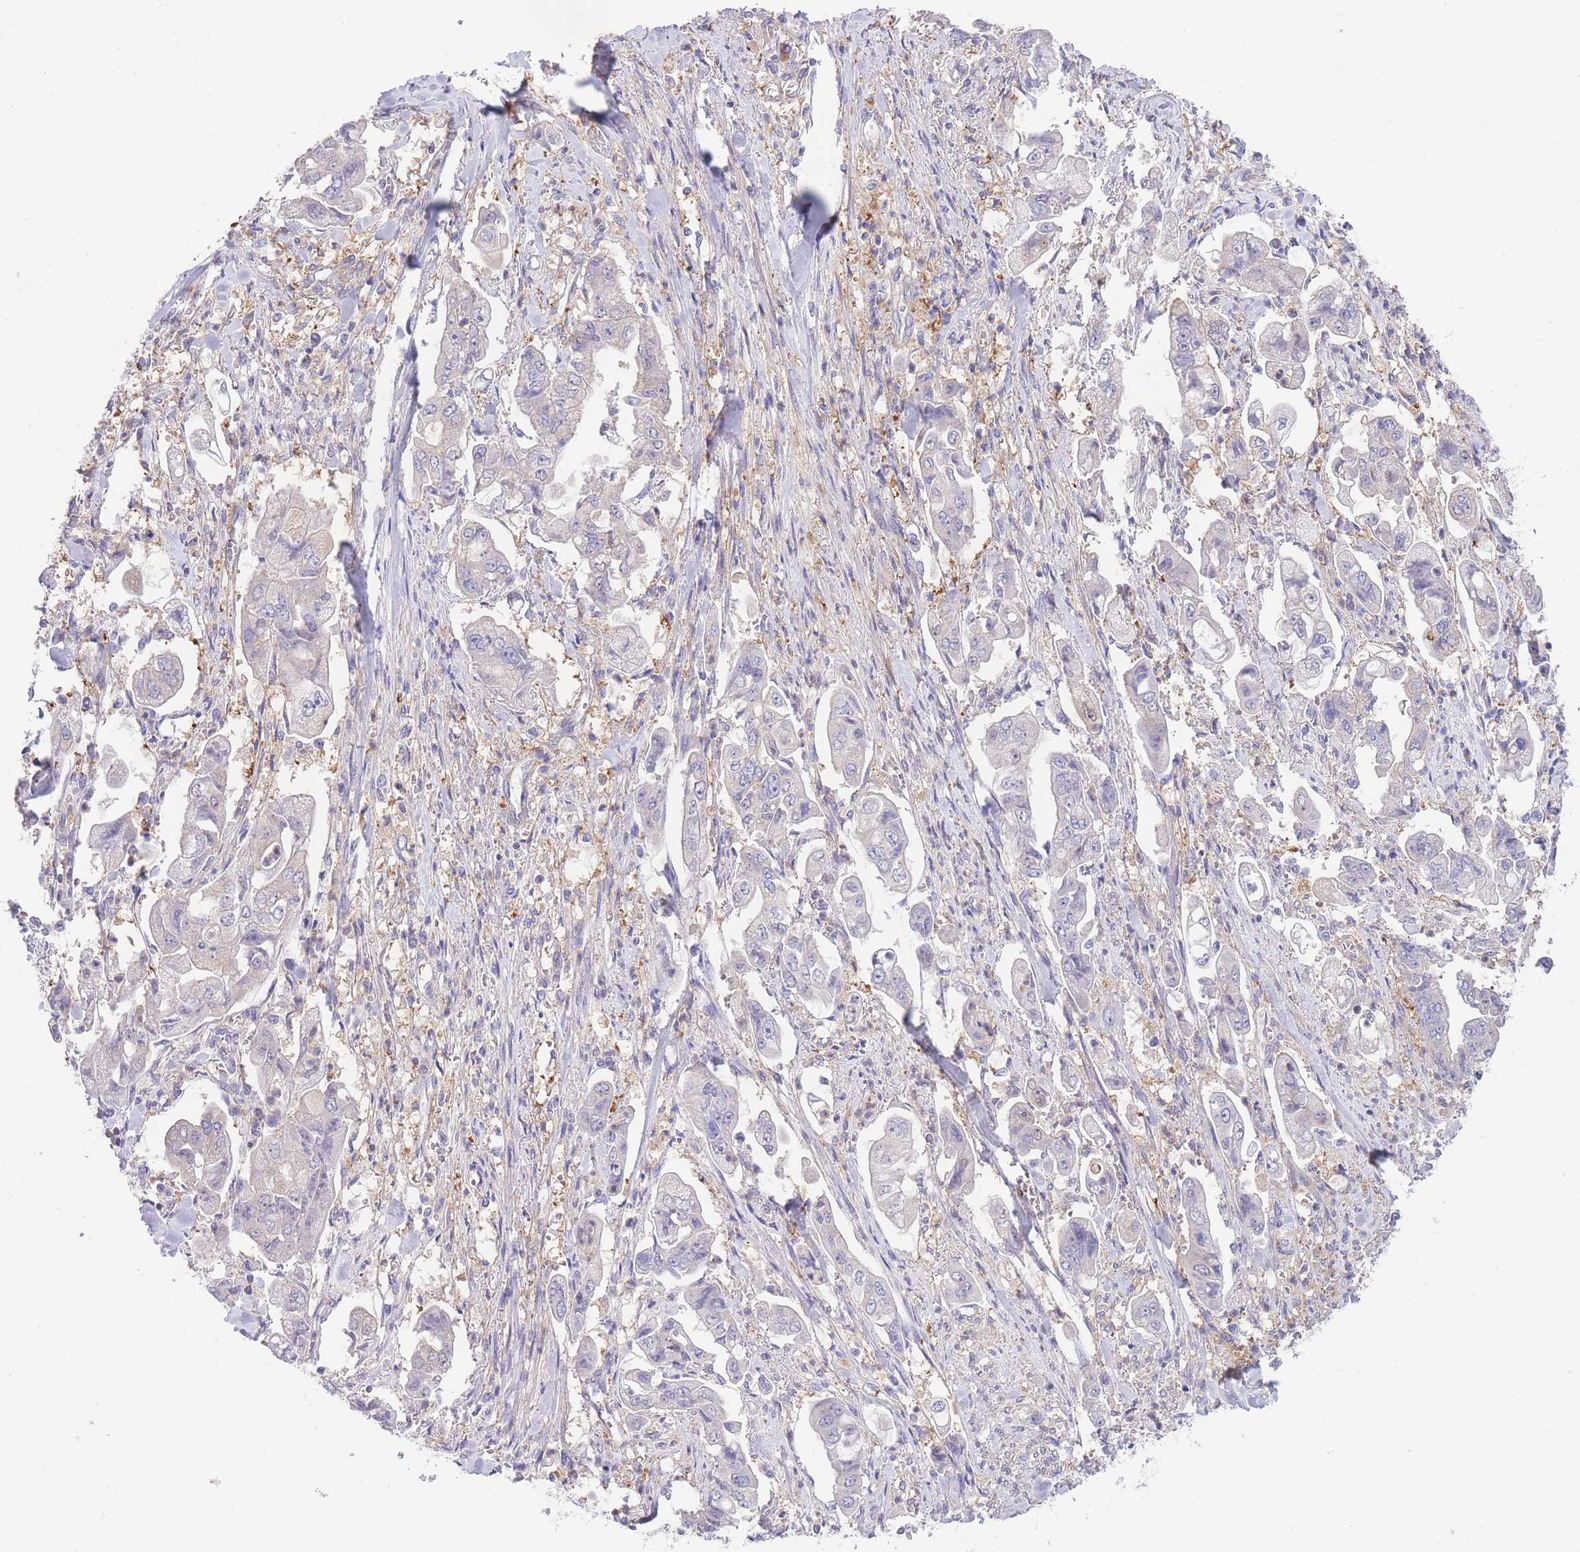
{"staining": {"intensity": "negative", "quantity": "none", "location": "none"}, "tissue": "stomach cancer", "cell_type": "Tumor cells", "image_type": "cancer", "snomed": [{"axis": "morphology", "description": "Adenocarcinoma, NOS"}, {"axis": "topography", "description": "Stomach"}], "caption": "An image of stomach adenocarcinoma stained for a protein displays no brown staining in tumor cells.", "gene": "NAMPT", "patient": {"sex": "male", "age": 62}}